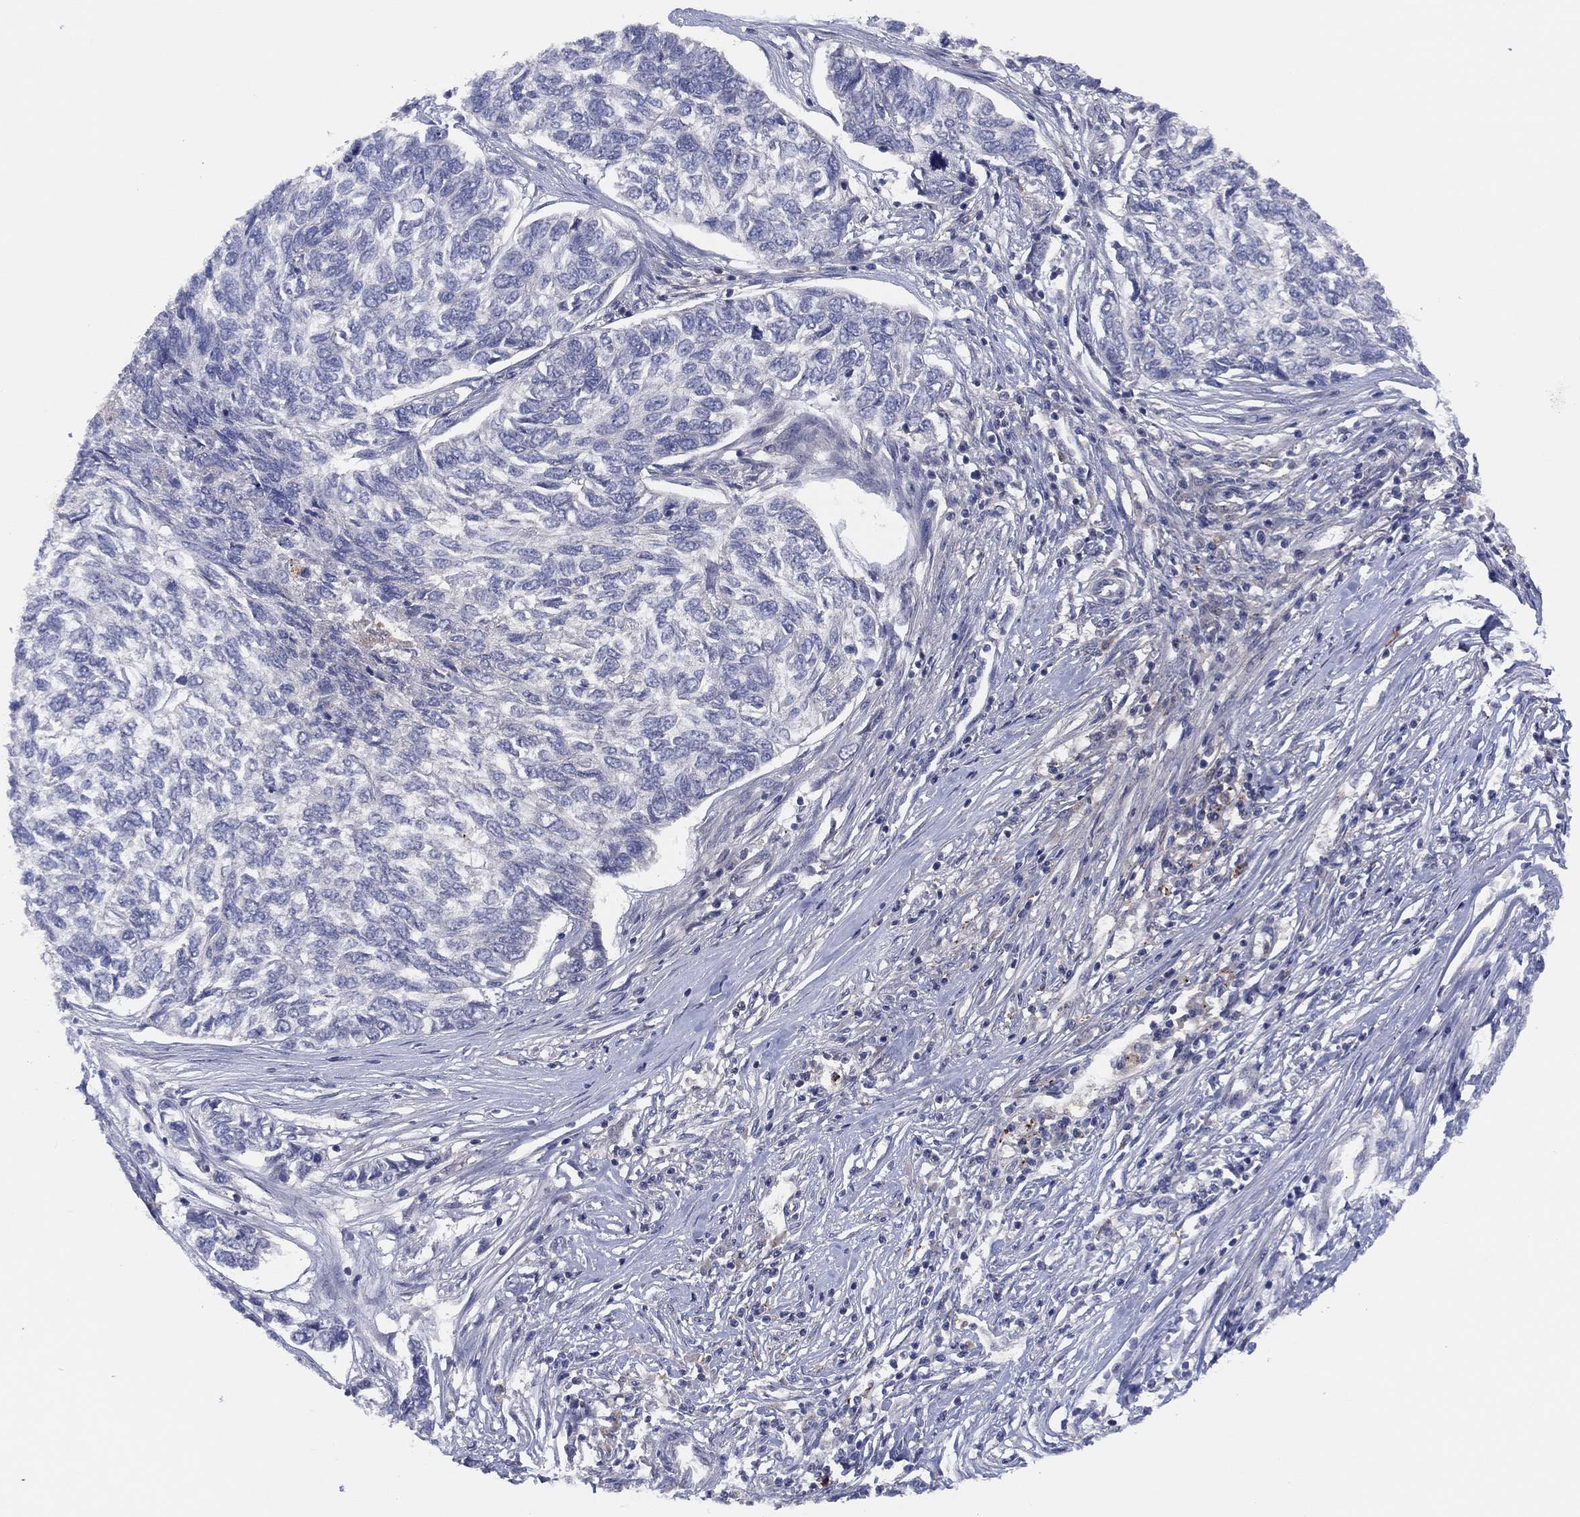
{"staining": {"intensity": "negative", "quantity": "none", "location": "none"}, "tissue": "skin cancer", "cell_type": "Tumor cells", "image_type": "cancer", "snomed": [{"axis": "morphology", "description": "Basal cell carcinoma"}, {"axis": "topography", "description": "Skin"}], "caption": "This is a histopathology image of immunohistochemistry (IHC) staining of basal cell carcinoma (skin), which shows no positivity in tumor cells. (Stains: DAB immunohistochemistry (IHC) with hematoxylin counter stain, Microscopy: brightfield microscopy at high magnification).", "gene": "PLAC8", "patient": {"sex": "female", "age": 65}}